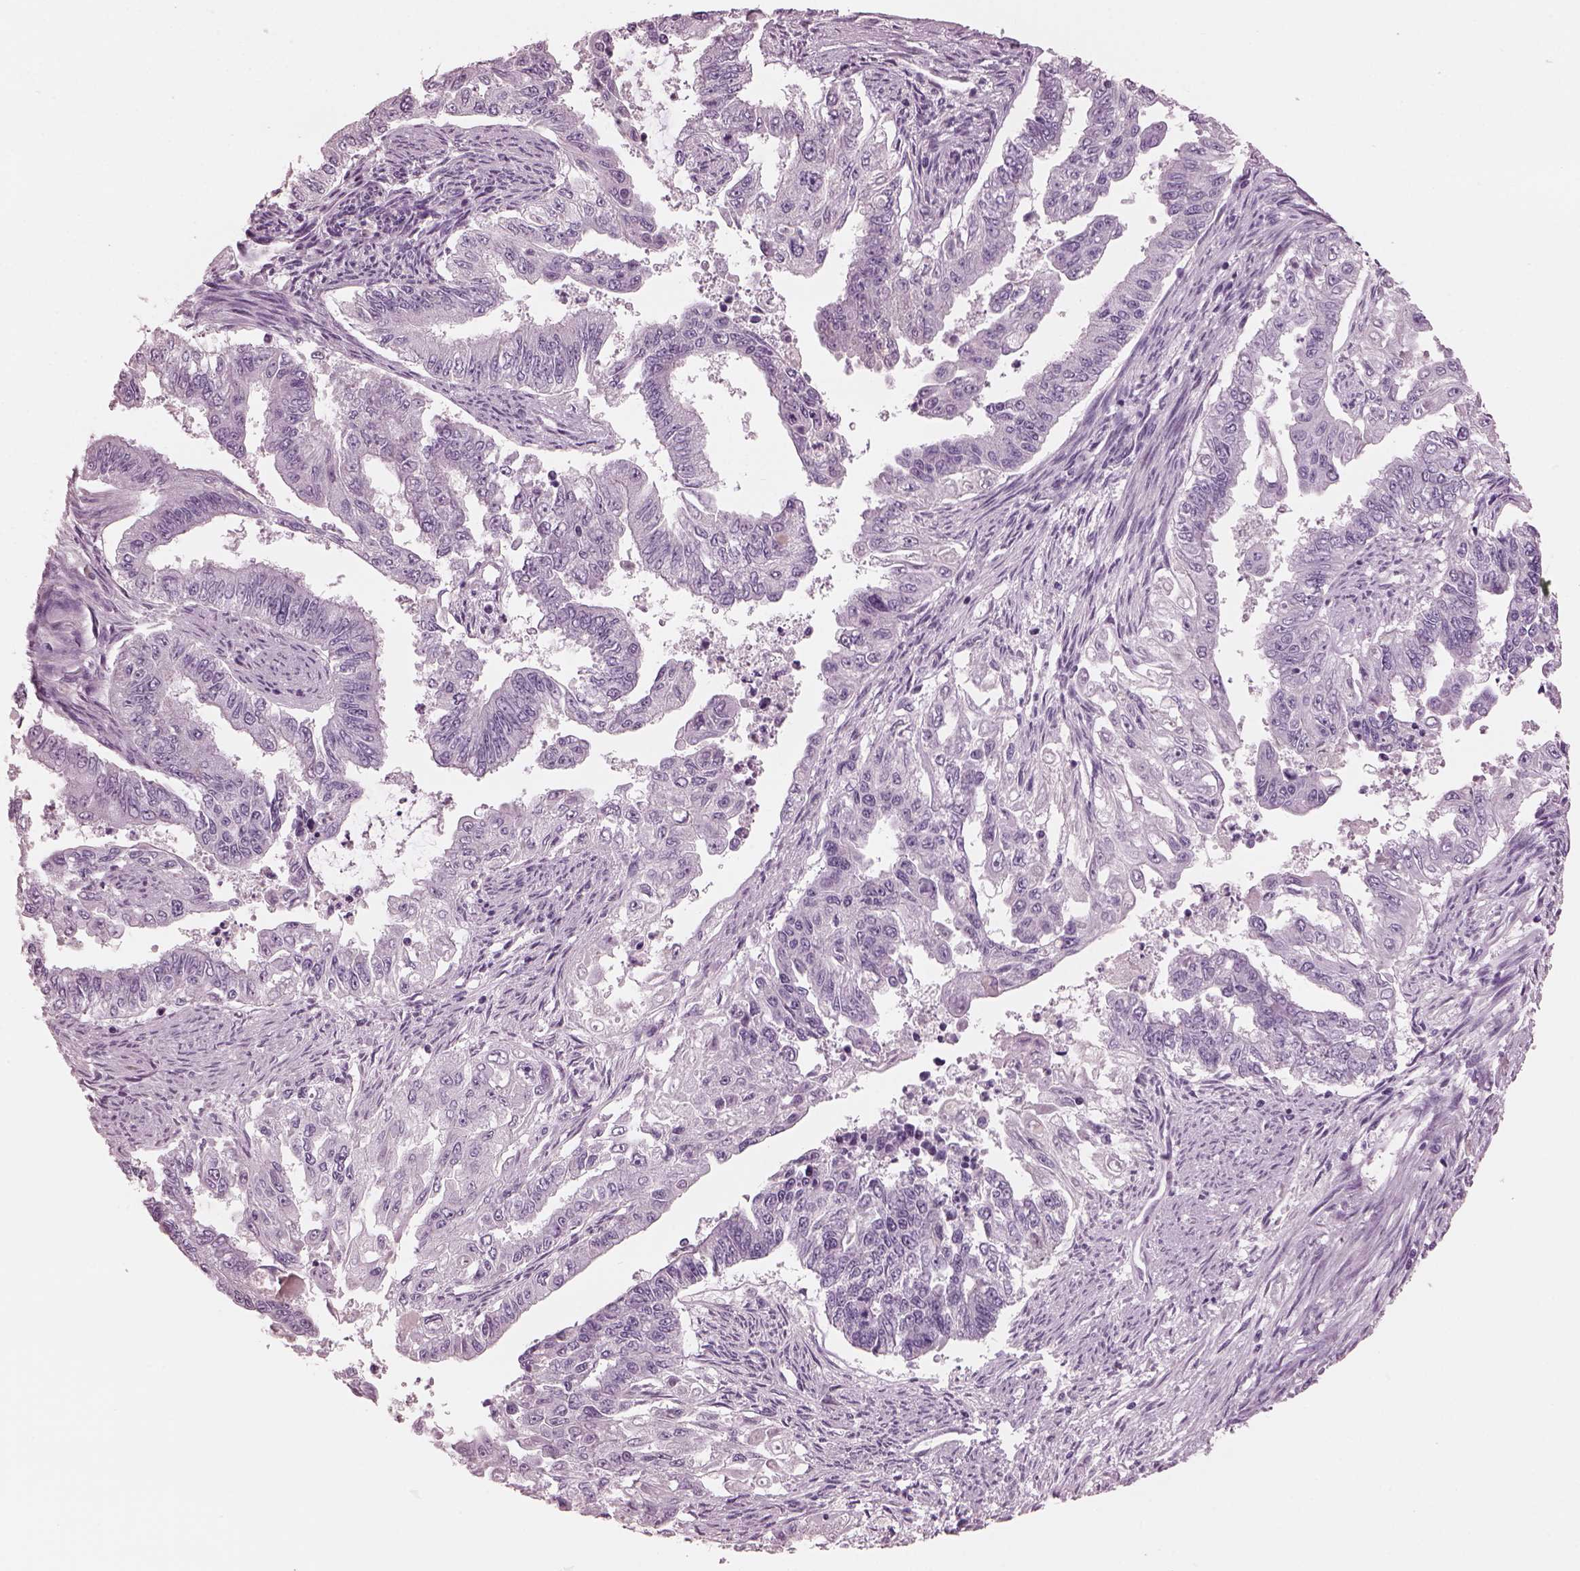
{"staining": {"intensity": "negative", "quantity": "none", "location": "none"}, "tissue": "endometrial cancer", "cell_type": "Tumor cells", "image_type": "cancer", "snomed": [{"axis": "morphology", "description": "Adenocarcinoma, NOS"}, {"axis": "topography", "description": "Uterus"}], "caption": "Tumor cells are negative for brown protein staining in endometrial cancer (adenocarcinoma).", "gene": "PACRG", "patient": {"sex": "female", "age": 59}}